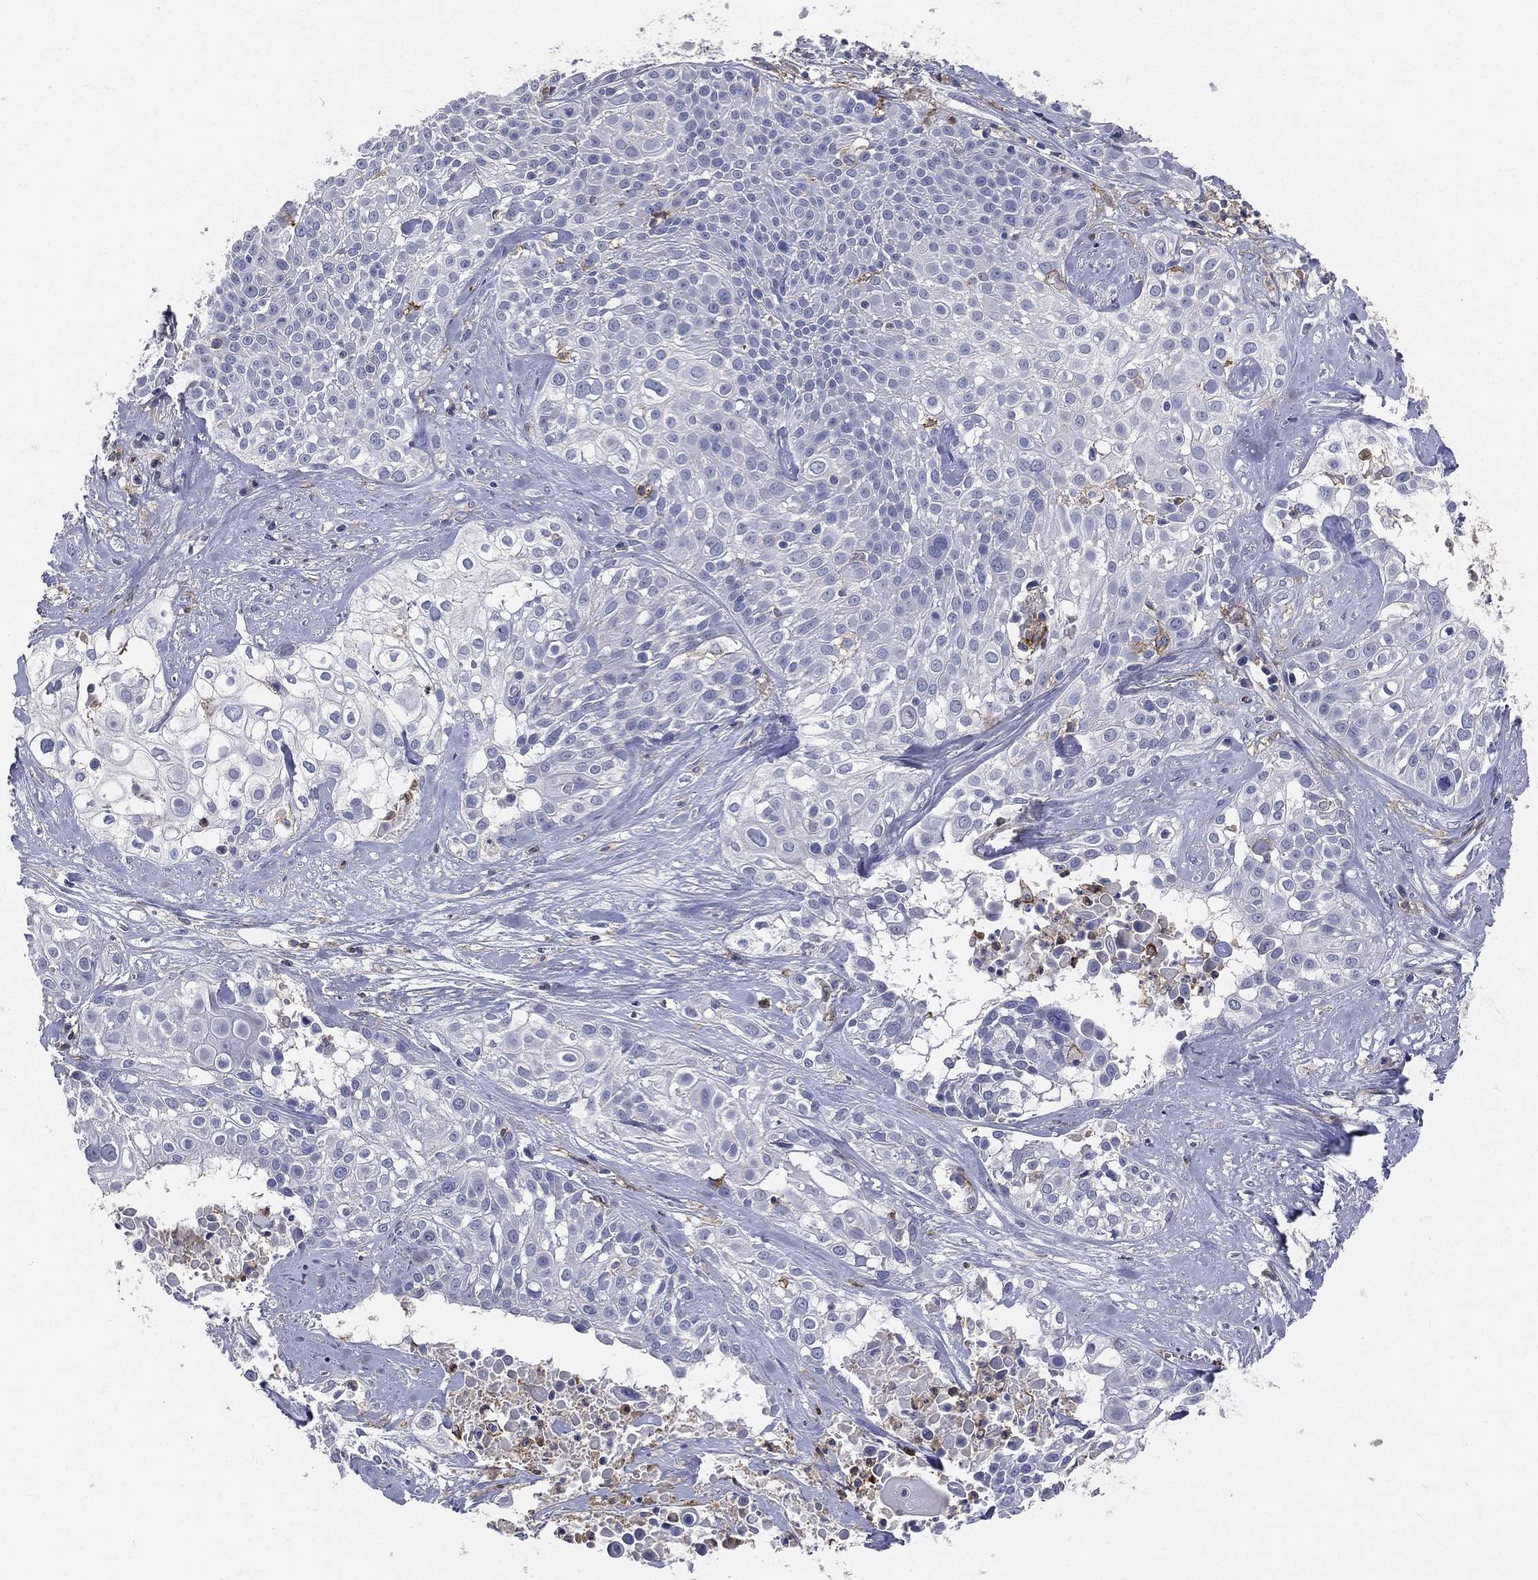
{"staining": {"intensity": "negative", "quantity": "none", "location": "none"}, "tissue": "cervical cancer", "cell_type": "Tumor cells", "image_type": "cancer", "snomed": [{"axis": "morphology", "description": "Squamous cell carcinoma, NOS"}, {"axis": "topography", "description": "Cervix"}], "caption": "This histopathology image is of cervical cancer (squamous cell carcinoma) stained with immunohistochemistry (IHC) to label a protein in brown with the nuclei are counter-stained blue. There is no positivity in tumor cells.", "gene": "CD33", "patient": {"sex": "female", "age": 39}}